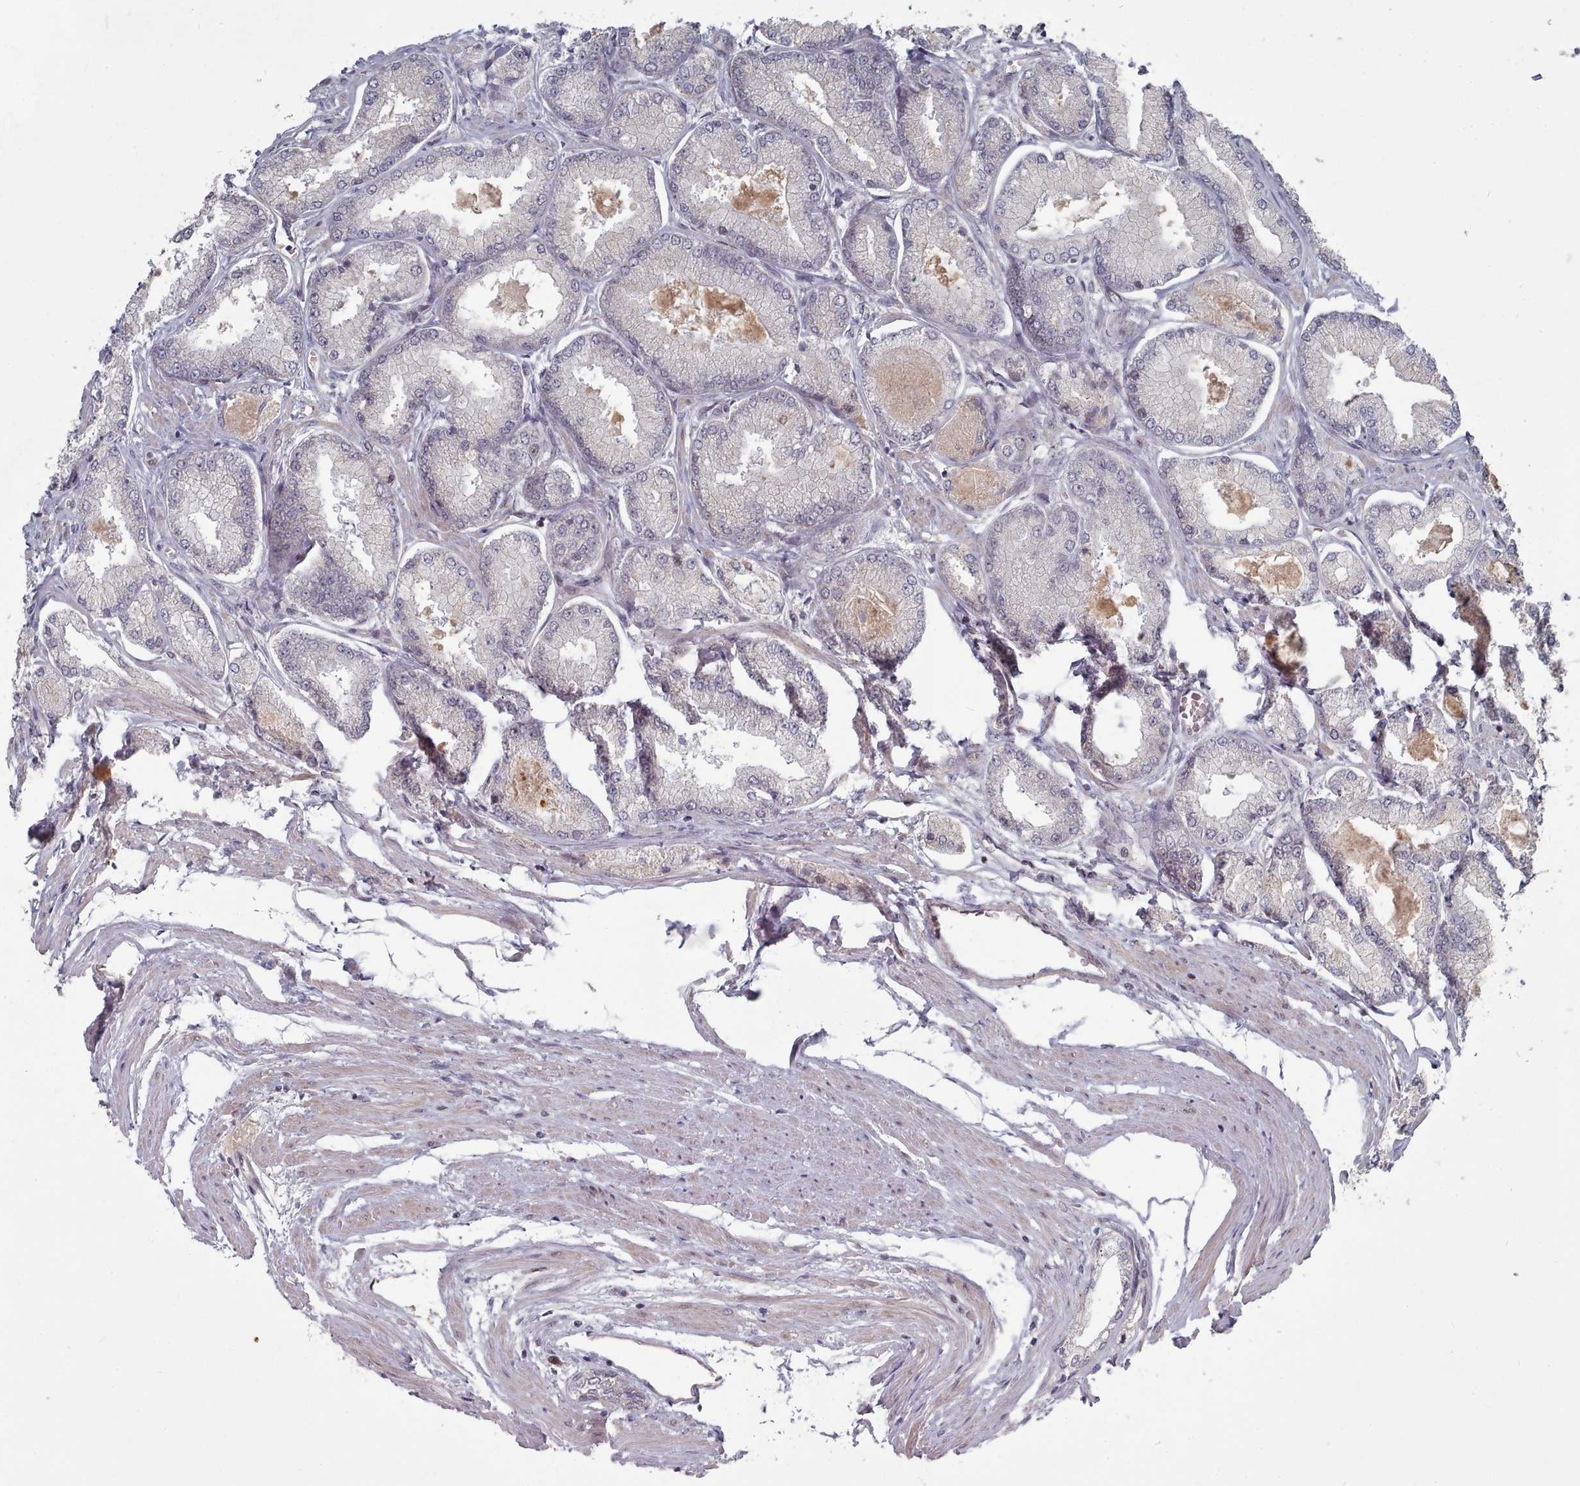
{"staining": {"intensity": "negative", "quantity": "none", "location": "none"}, "tissue": "prostate cancer", "cell_type": "Tumor cells", "image_type": "cancer", "snomed": [{"axis": "morphology", "description": "Adenocarcinoma, Low grade"}, {"axis": "topography", "description": "Prostate"}], "caption": "Immunohistochemical staining of human low-grade adenocarcinoma (prostate) exhibits no significant positivity in tumor cells.", "gene": "CPSF4", "patient": {"sex": "male", "age": 74}}